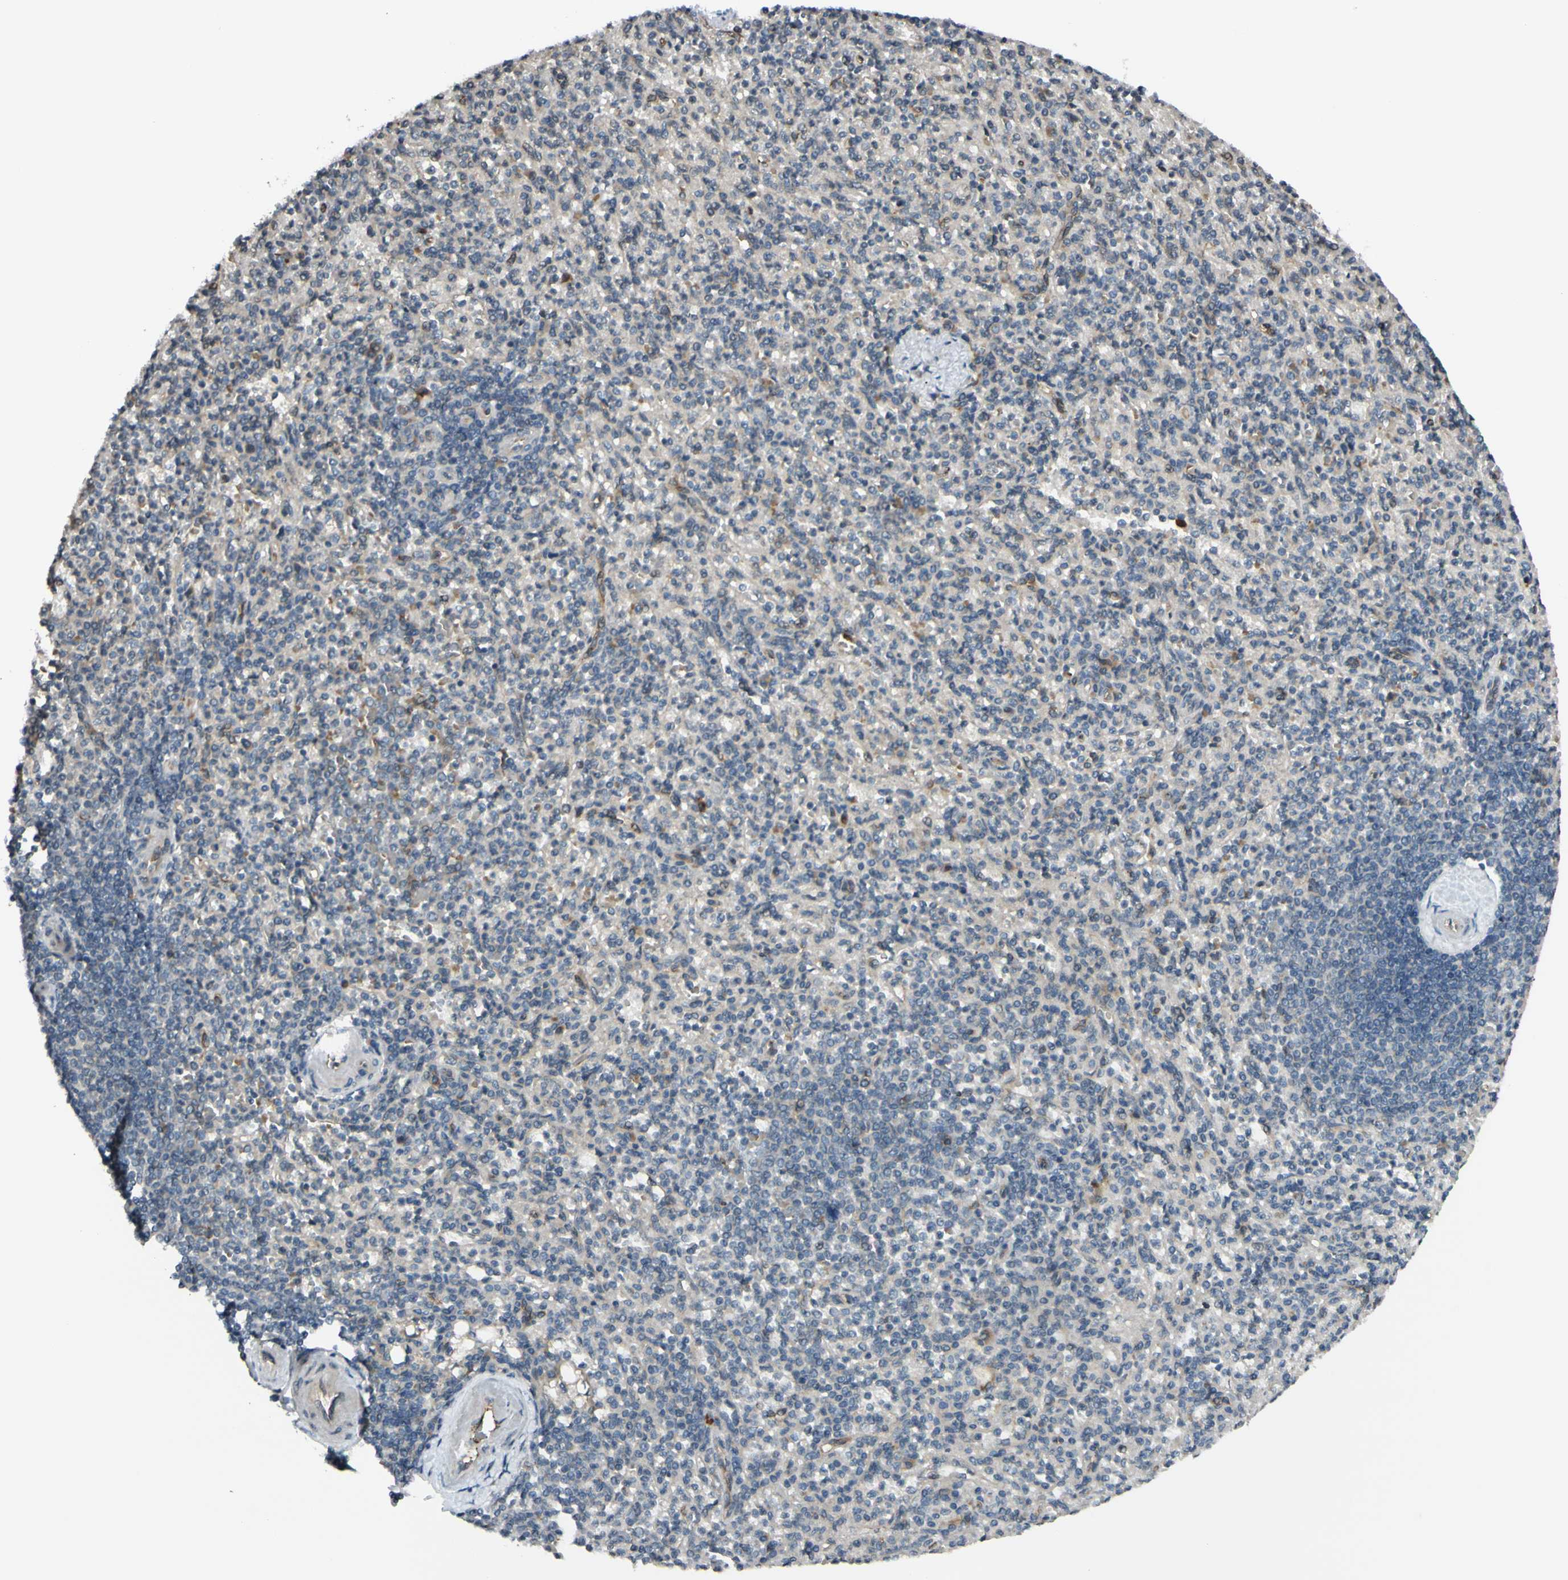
{"staining": {"intensity": "weak", "quantity": ">75%", "location": "cytoplasmic/membranous"}, "tissue": "spleen", "cell_type": "Cells in red pulp", "image_type": "normal", "snomed": [{"axis": "morphology", "description": "Normal tissue, NOS"}, {"axis": "topography", "description": "Spleen"}], "caption": "High-power microscopy captured an IHC histopathology image of normal spleen, revealing weak cytoplasmic/membranous expression in approximately >75% of cells in red pulp.", "gene": "FGF10", "patient": {"sex": "female", "age": 74}}